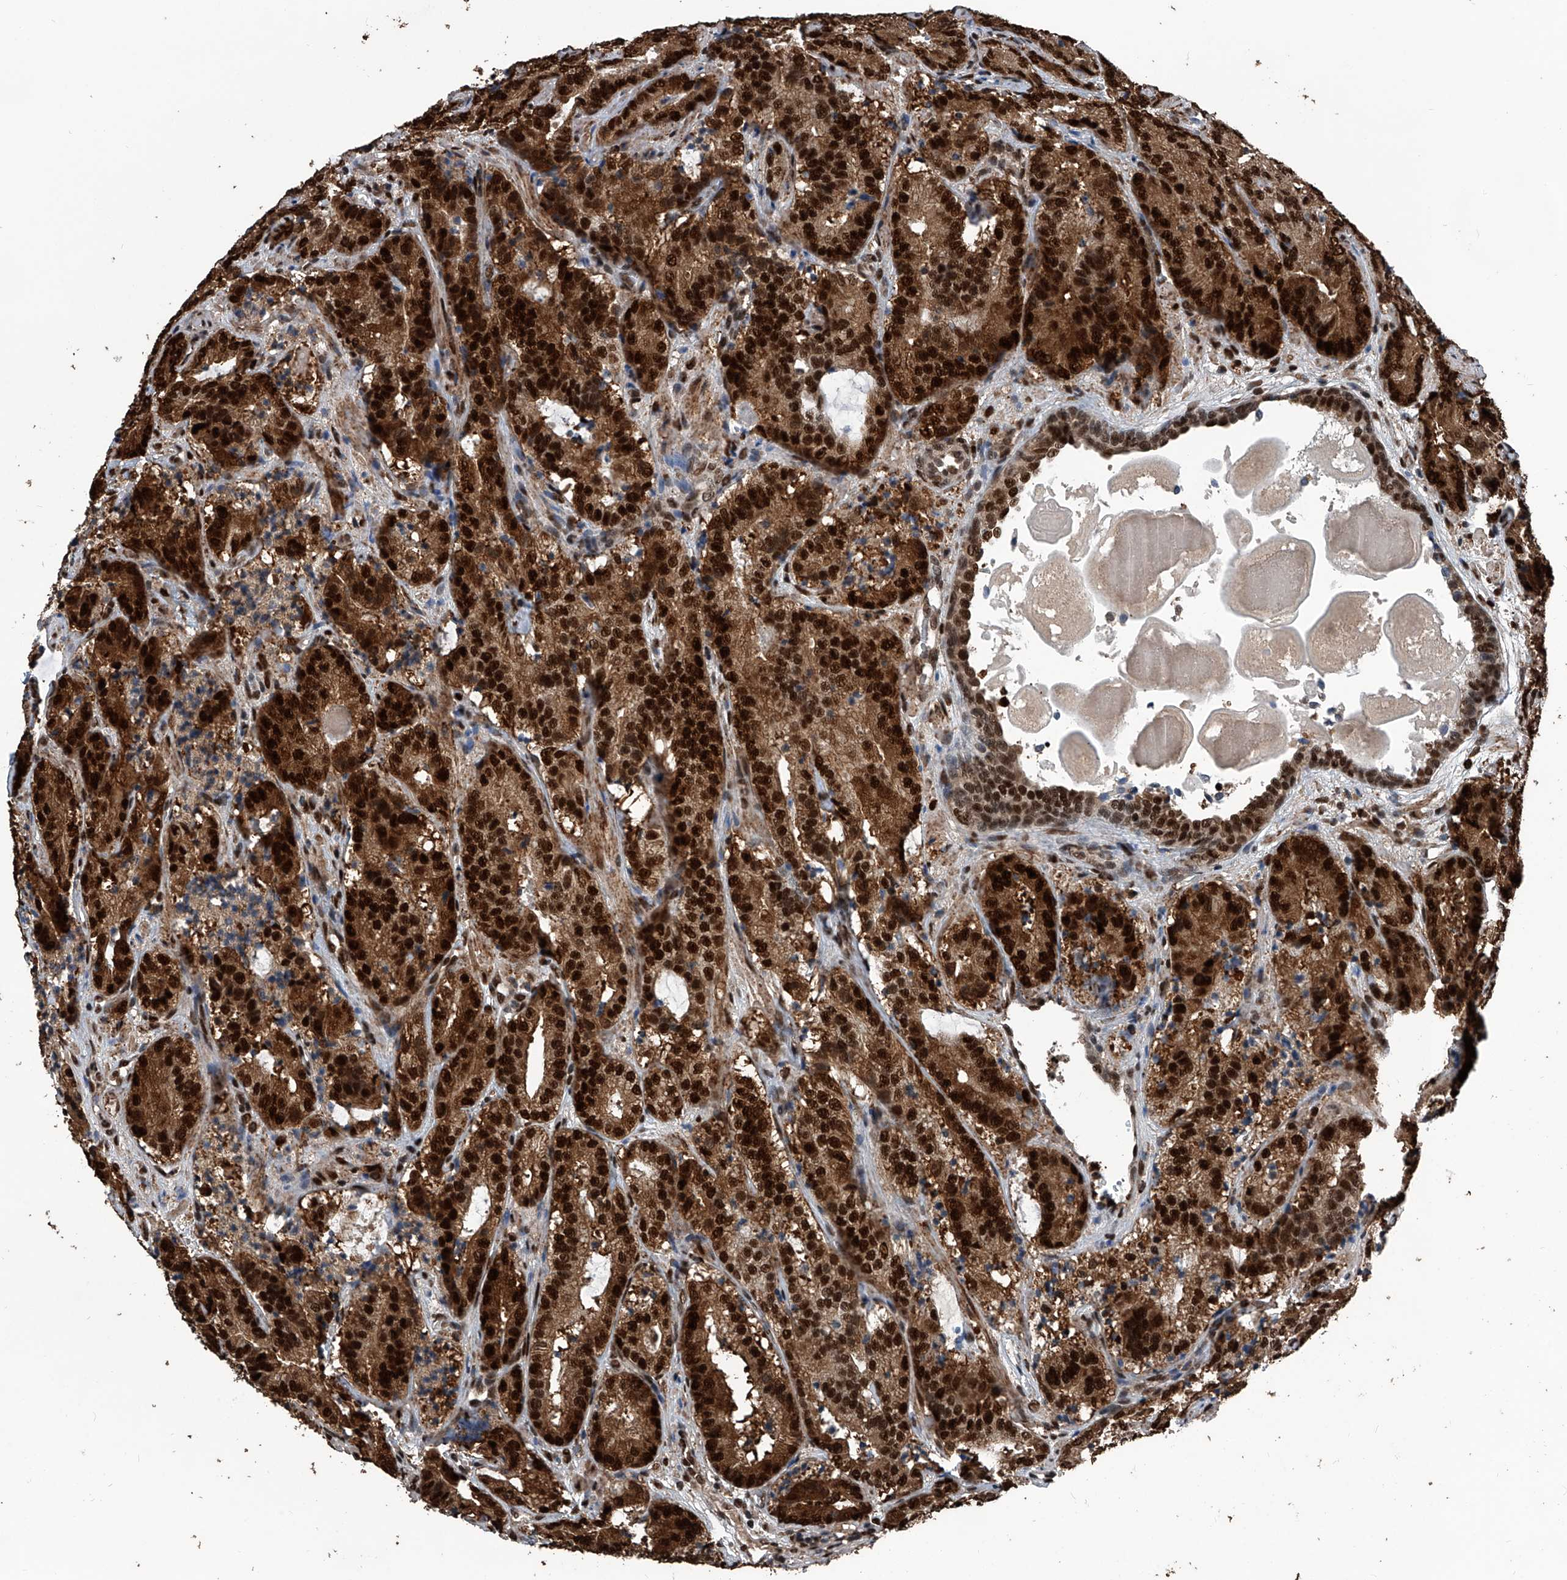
{"staining": {"intensity": "strong", "quantity": ">75%", "location": "cytoplasmic/membranous,nuclear"}, "tissue": "prostate cancer", "cell_type": "Tumor cells", "image_type": "cancer", "snomed": [{"axis": "morphology", "description": "Adenocarcinoma, High grade"}, {"axis": "topography", "description": "Prostate"}], "caption": "This is an image of immunohistochemistry (IHC) staining of prostate high-grade adenocarcinoma, which shows strong expression in the cytoplasmic/membranous and nuclear of tumor cells.", "gene": "FKBP5", "patient": {"sex": "male", "age": 57}}